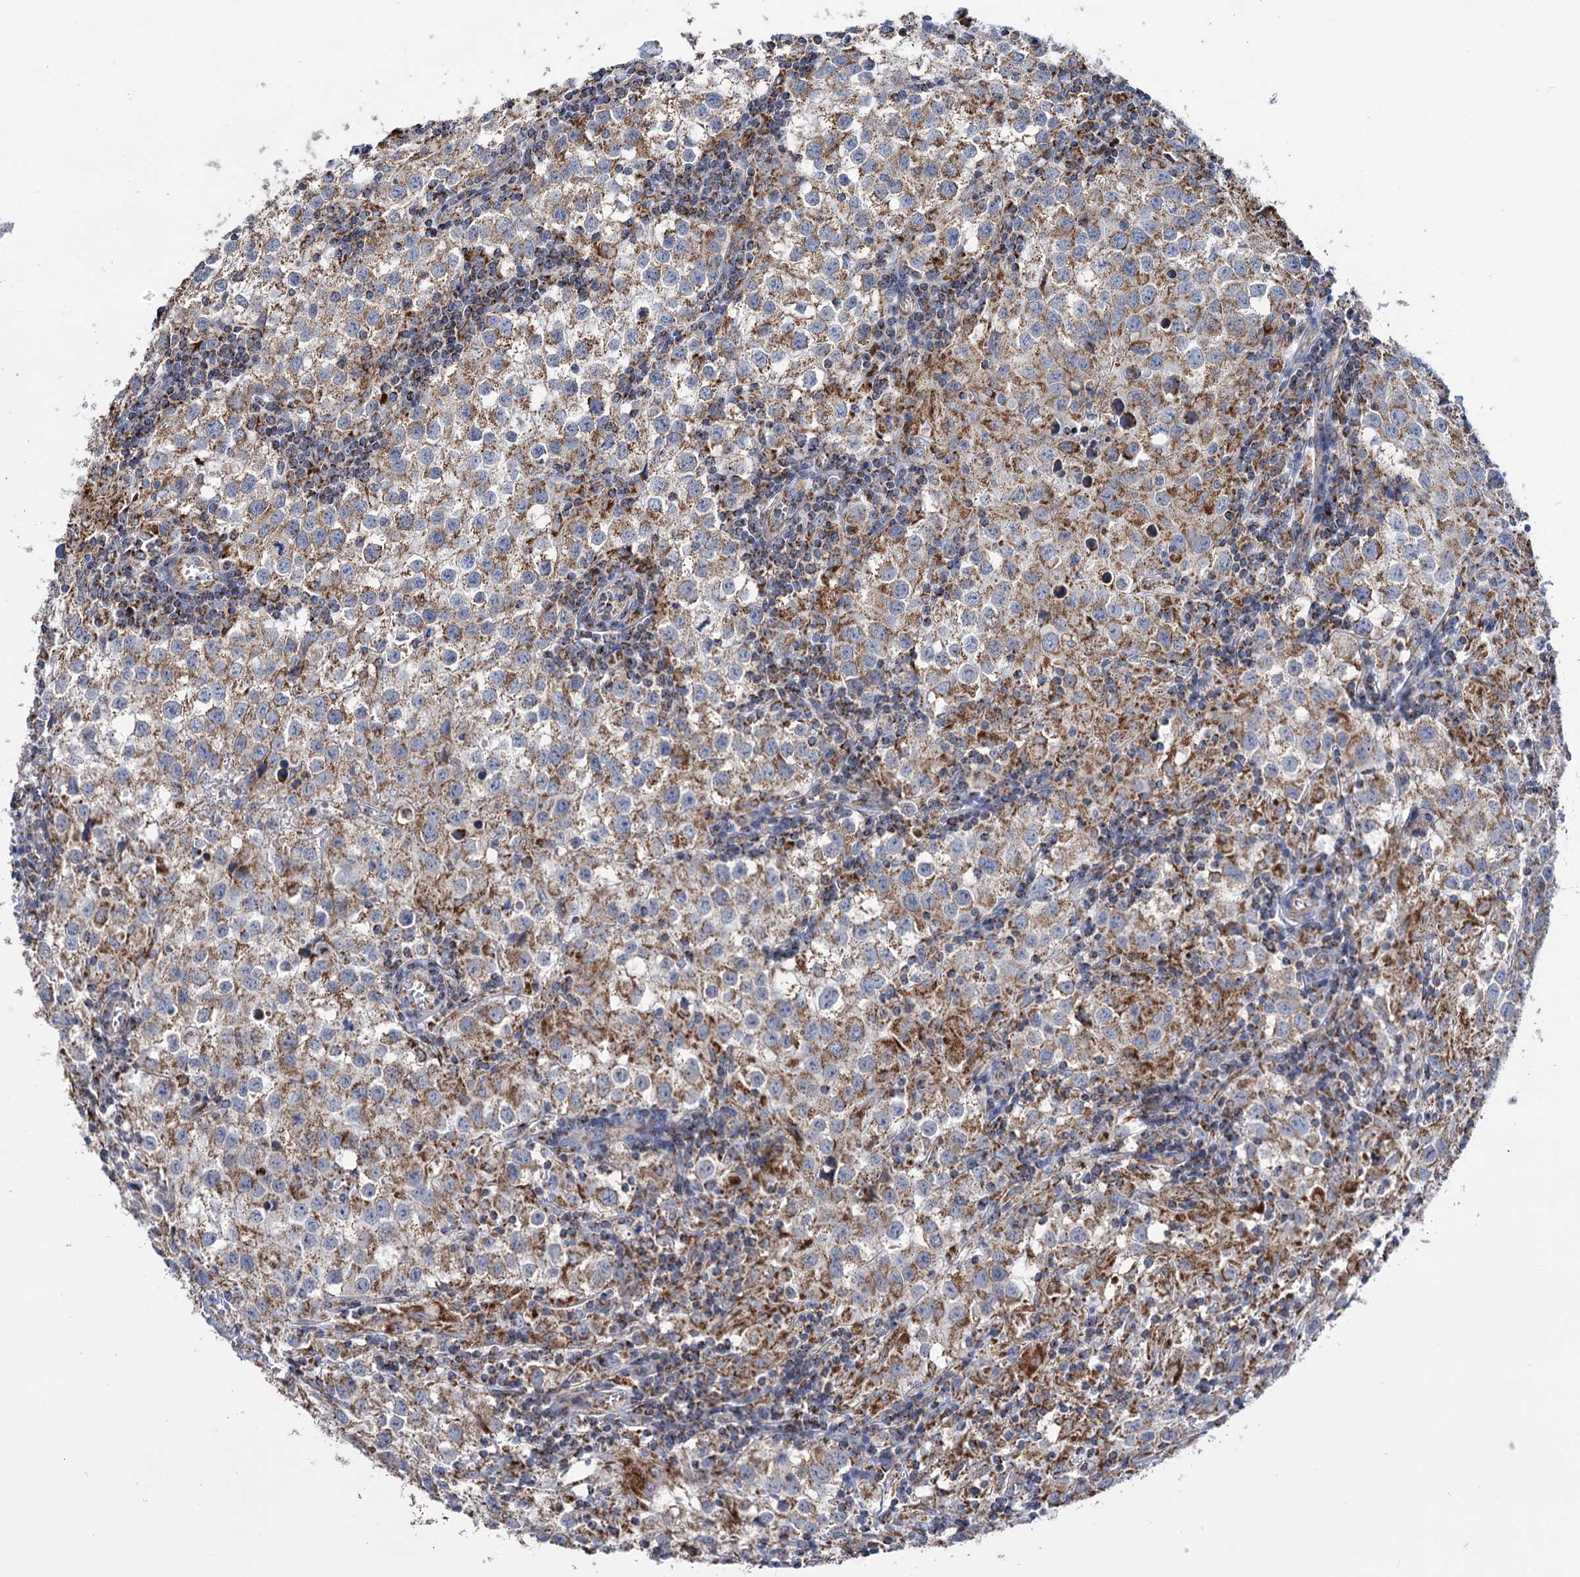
{"staining": {"intensity": "moderate", "quantity": ">75%", "location": "cytoplasmic/membranous"}, "tissue": "testis cancer", "cell_type": "Tumor cells", "image_type": "cancer", "snomed": [{"axis": "morphology", "description": "Seminoma, NOS"}, {"axis": "morphology", "description": "Carcinoma, Embryonal, NOS"}, {"axis": "topography", "description": "Testis"}], "caption": "Protein staining of testis cancer tissue demonstrates moderate cytoplasmic/membranous positivity in approximately >75% of tumor cells.", "gene": "ABHD10", "patient": {"sex": "male", "age": 43}}